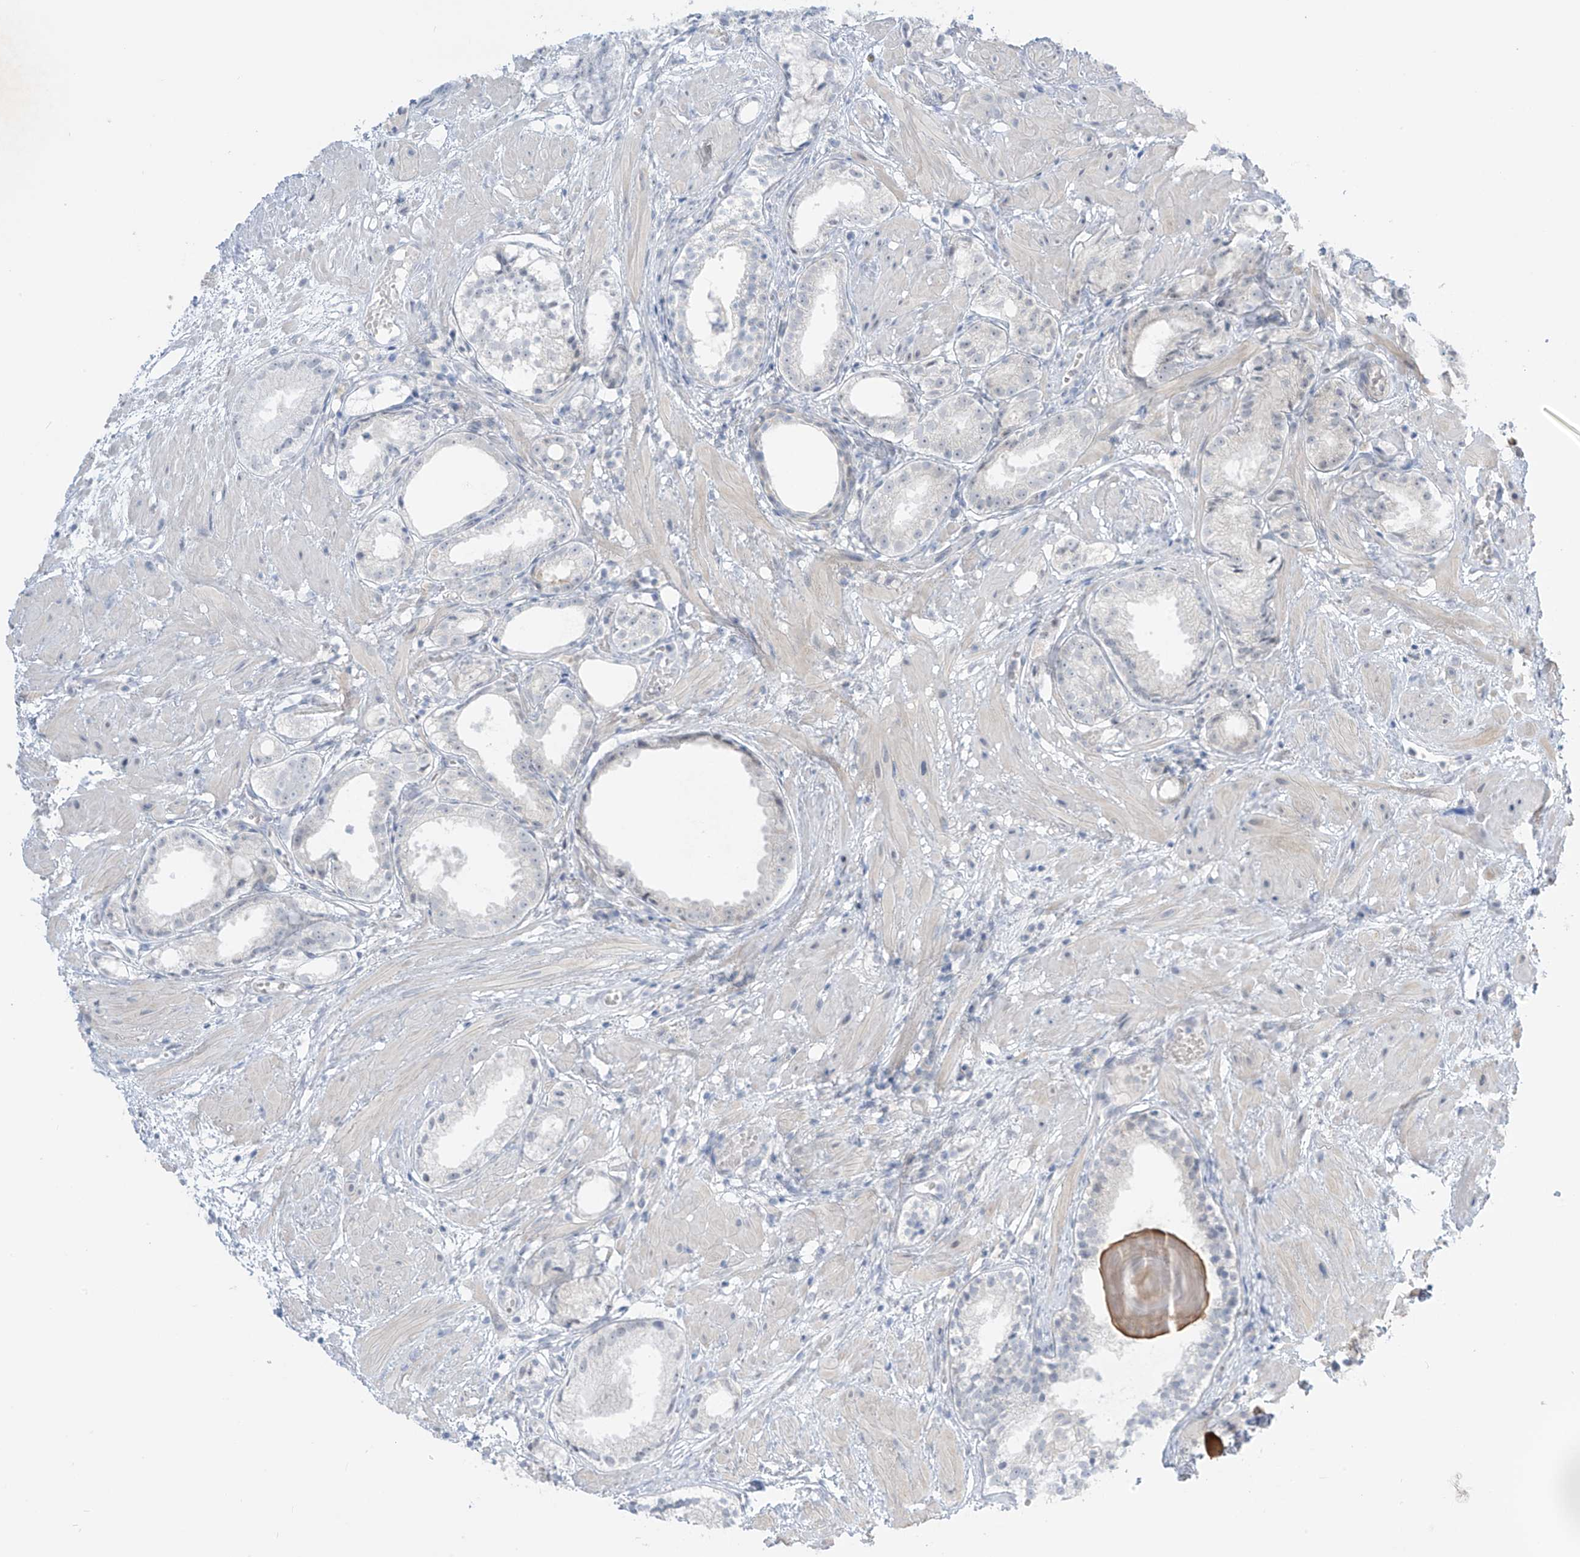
{"staining": {"intensity": "negative", "quantity": "none", "location": "none"}, "tissue": "prostate cancer", "cell_type": "Tumor cells", "image_type": "cancer", "snomed": [{"axis": "morphology", "description": "Adenocarcinoma, Low grade"}, {"axis": "topography", "description": "Prostate"}], "caption": "IHC image of neoplastic tissue: adenocarcinoma (low-grade) (prostate) stained with DAB (3,3'-diaminobenzidine) reveals no significant protein expression in tumor cells. The staining was performed using DAB (3,3'-diaminobenzidine) to visualize the protein expression in brown, while the nuclei were stained in blue with hematoxylin (Magnification: 20x).", "gene": "ASPRV1", "patient": {"sex": "male", "age": 88}}